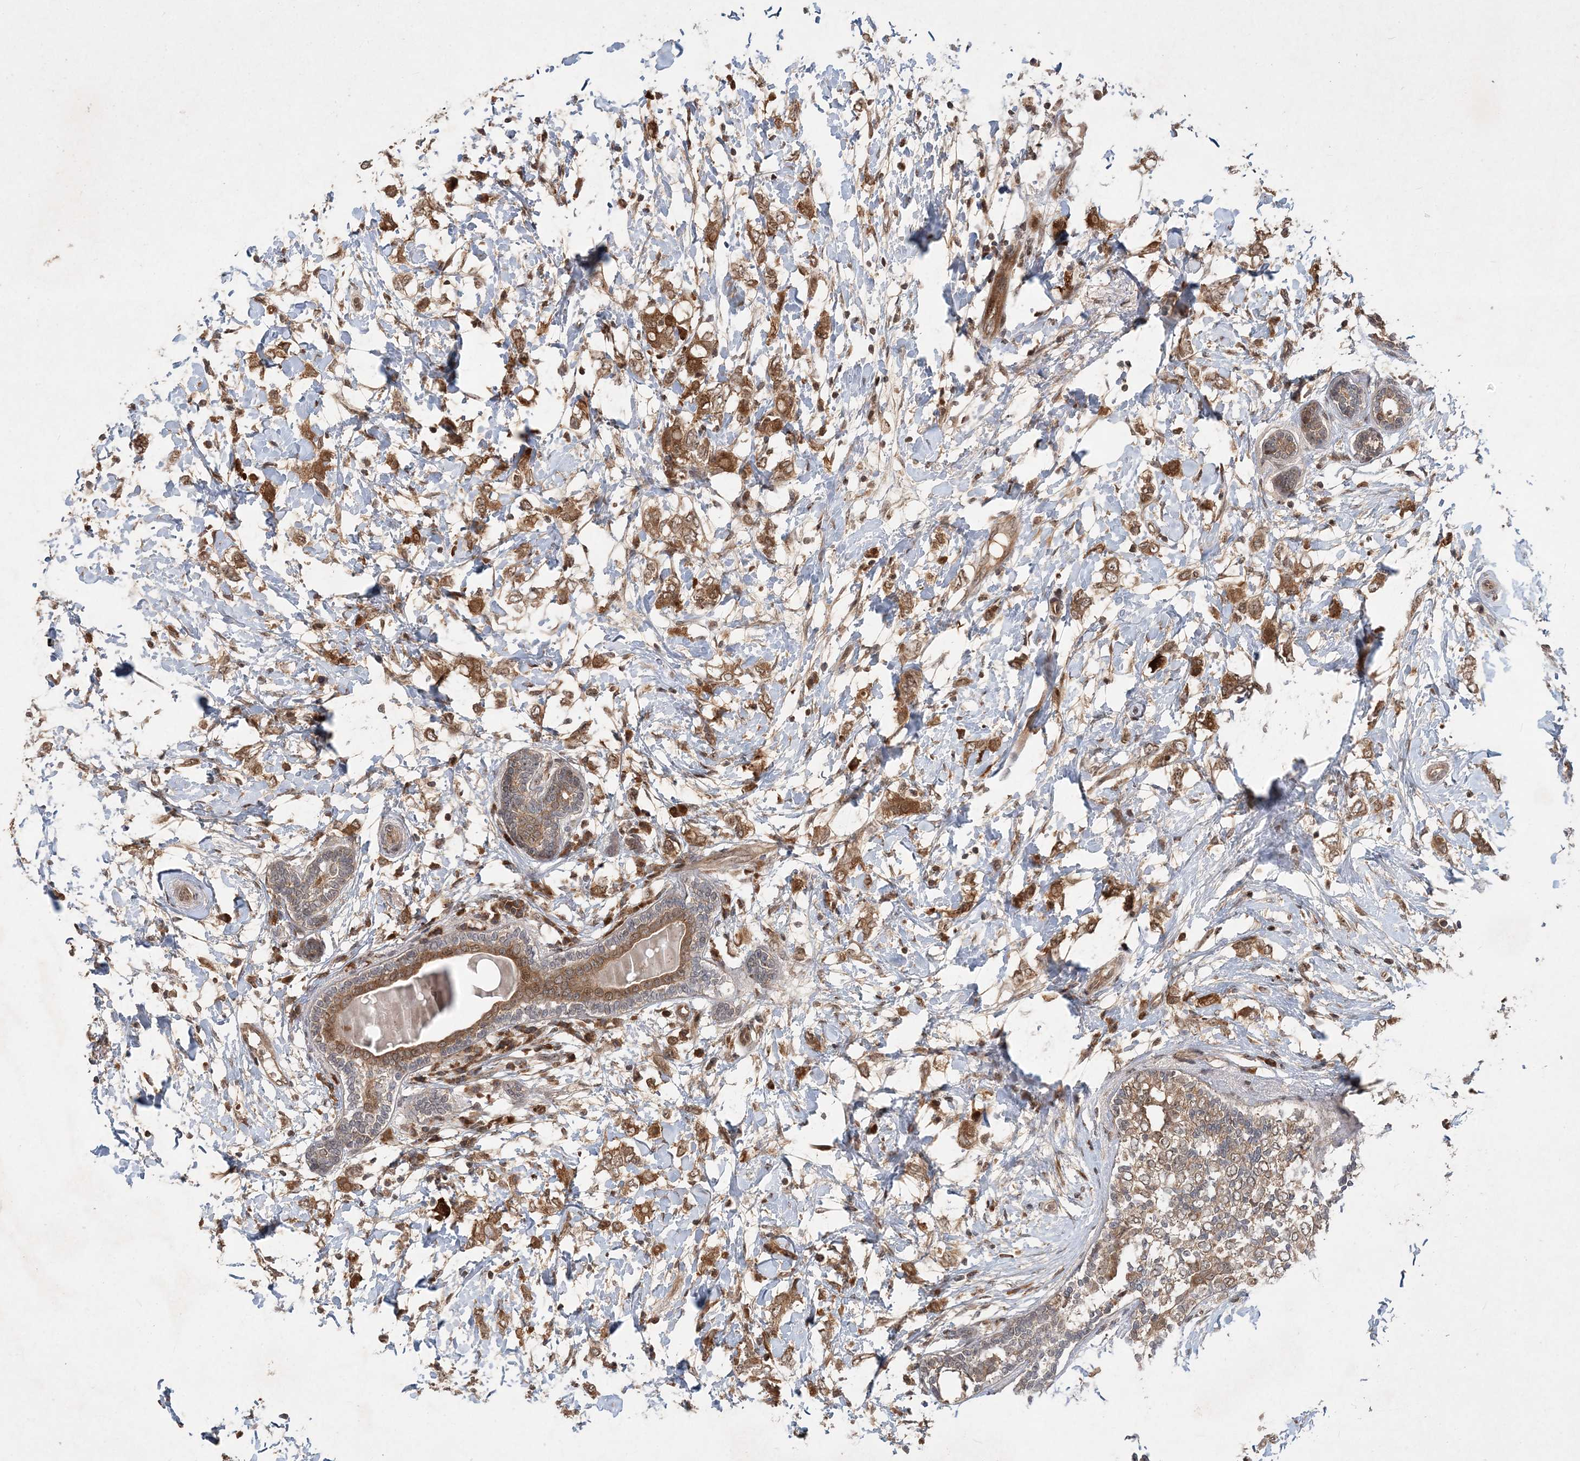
{"staining": {"intensity": "moderate", "quantity": ">75%", "location": "cytoplasmic/membranous"}, "tissue": "breast cancer", "cell_type": "Tumor cells", "image_type": "cancer", "snomed": [{"axis": "morphology", "description": "Normal tissue, NOS"}, {"axis": "morphology", "description": "Lobular carcinoma"}, {"axis": "topography", "description": "Breast"}], "caption": "Breast cancer tissue demonstrates moderate cytoplasmic/membranous positivity in about >75% of tumor cells", "gene": "UBR3", "patient": {"sex": "female", "age": 47}}